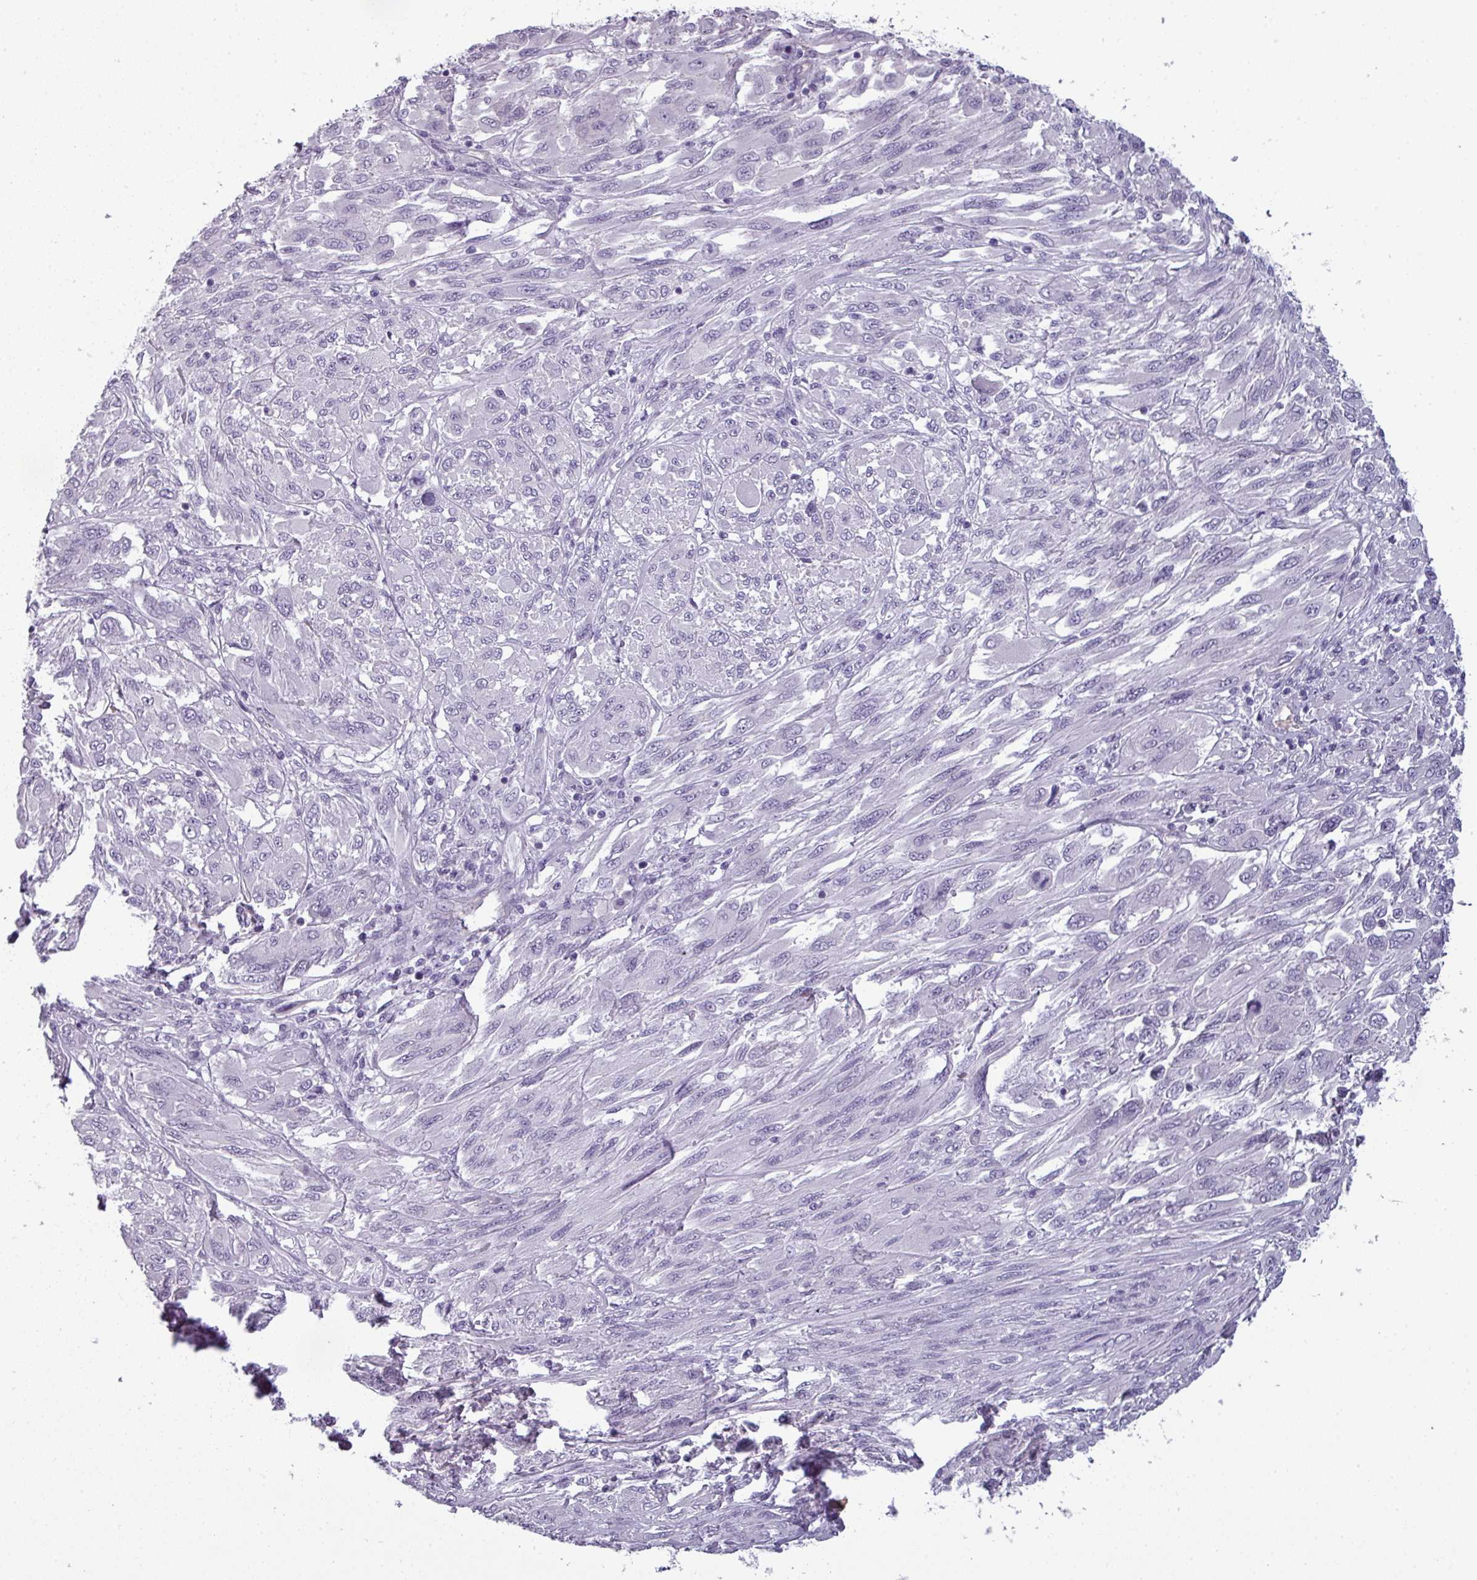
{"staining": {"intensity": "negative", "quantity": "none", "location": "none"}, "tissue": "melanoma", "cell_type": "Tumor cells", "image_type": "cancer", "snomed": [{"axis": "morphology", "description": "Malignant melanoma, NOS"}, {"axis": "topography", "description": "Skin"}], "caption": "Immunohistochemistry (IHC) of human malignant melanoma shows no expression in tumor cells.", "gene": "AREL1", "patient": {"sex": "female", "age": 91}}